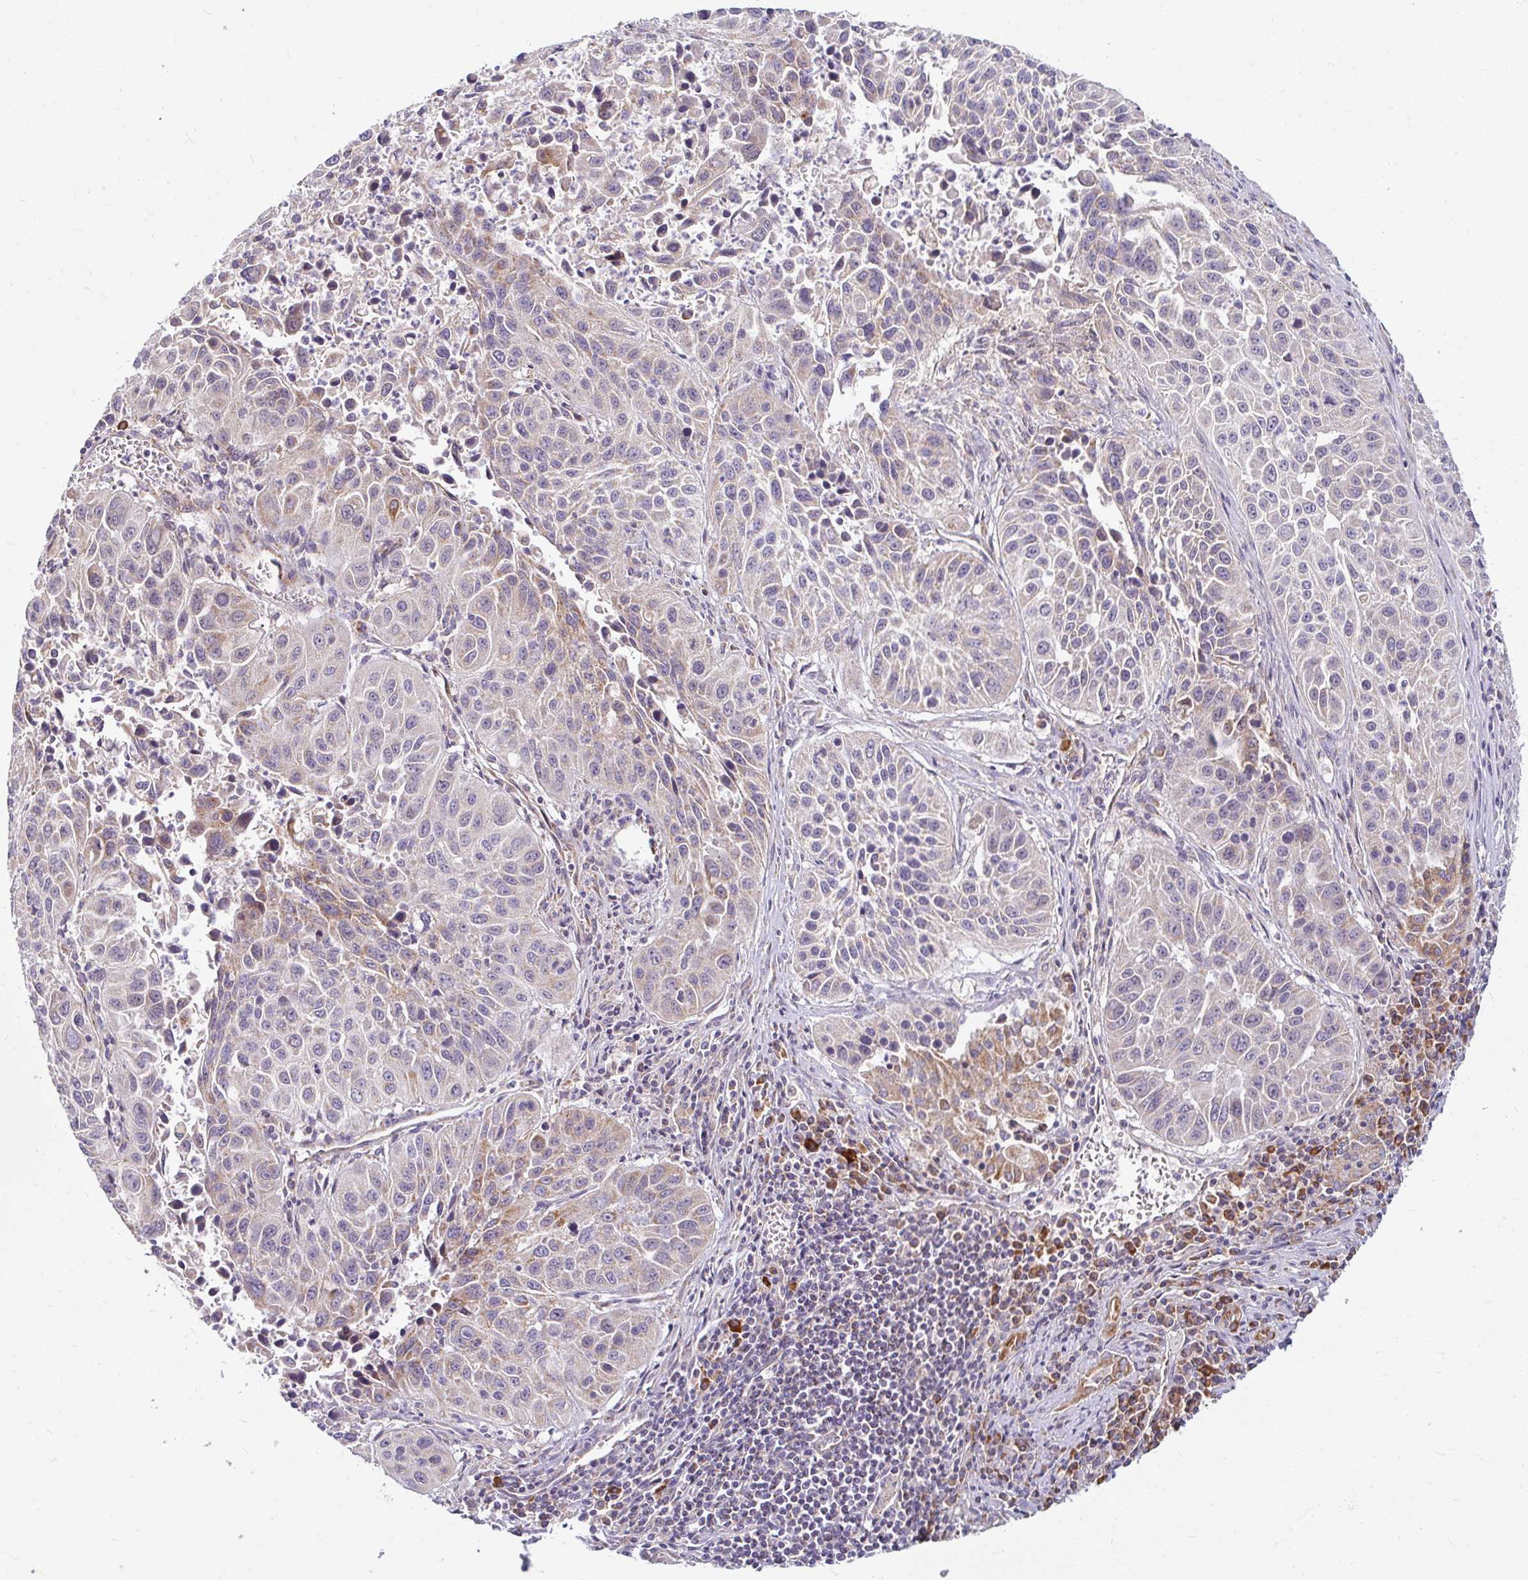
{"staining": {"intensity": "moderate", "quantity": "<25%", "location": "cytoplasmic/membranous"}, "tissue": "lung cancer", "cell_type": "Tumor cells", "image_type": "cancer", "snomed": [{"axis": "morphology", "description": "Squamous cell carcinoma, NOS"}, {"axis": "topography", "description": "Lung"}], "caption": "Immunohistochemistry (IHC) of lung cancer demonstrates low levels of moderate cytoplasmic/membranous staining in approximately <25% of tumor cells. (Brightfield microscopy of DAB IHC at high magnification).", "gene": "SKP2", "patient": {"sex": "female", "age": 61}}